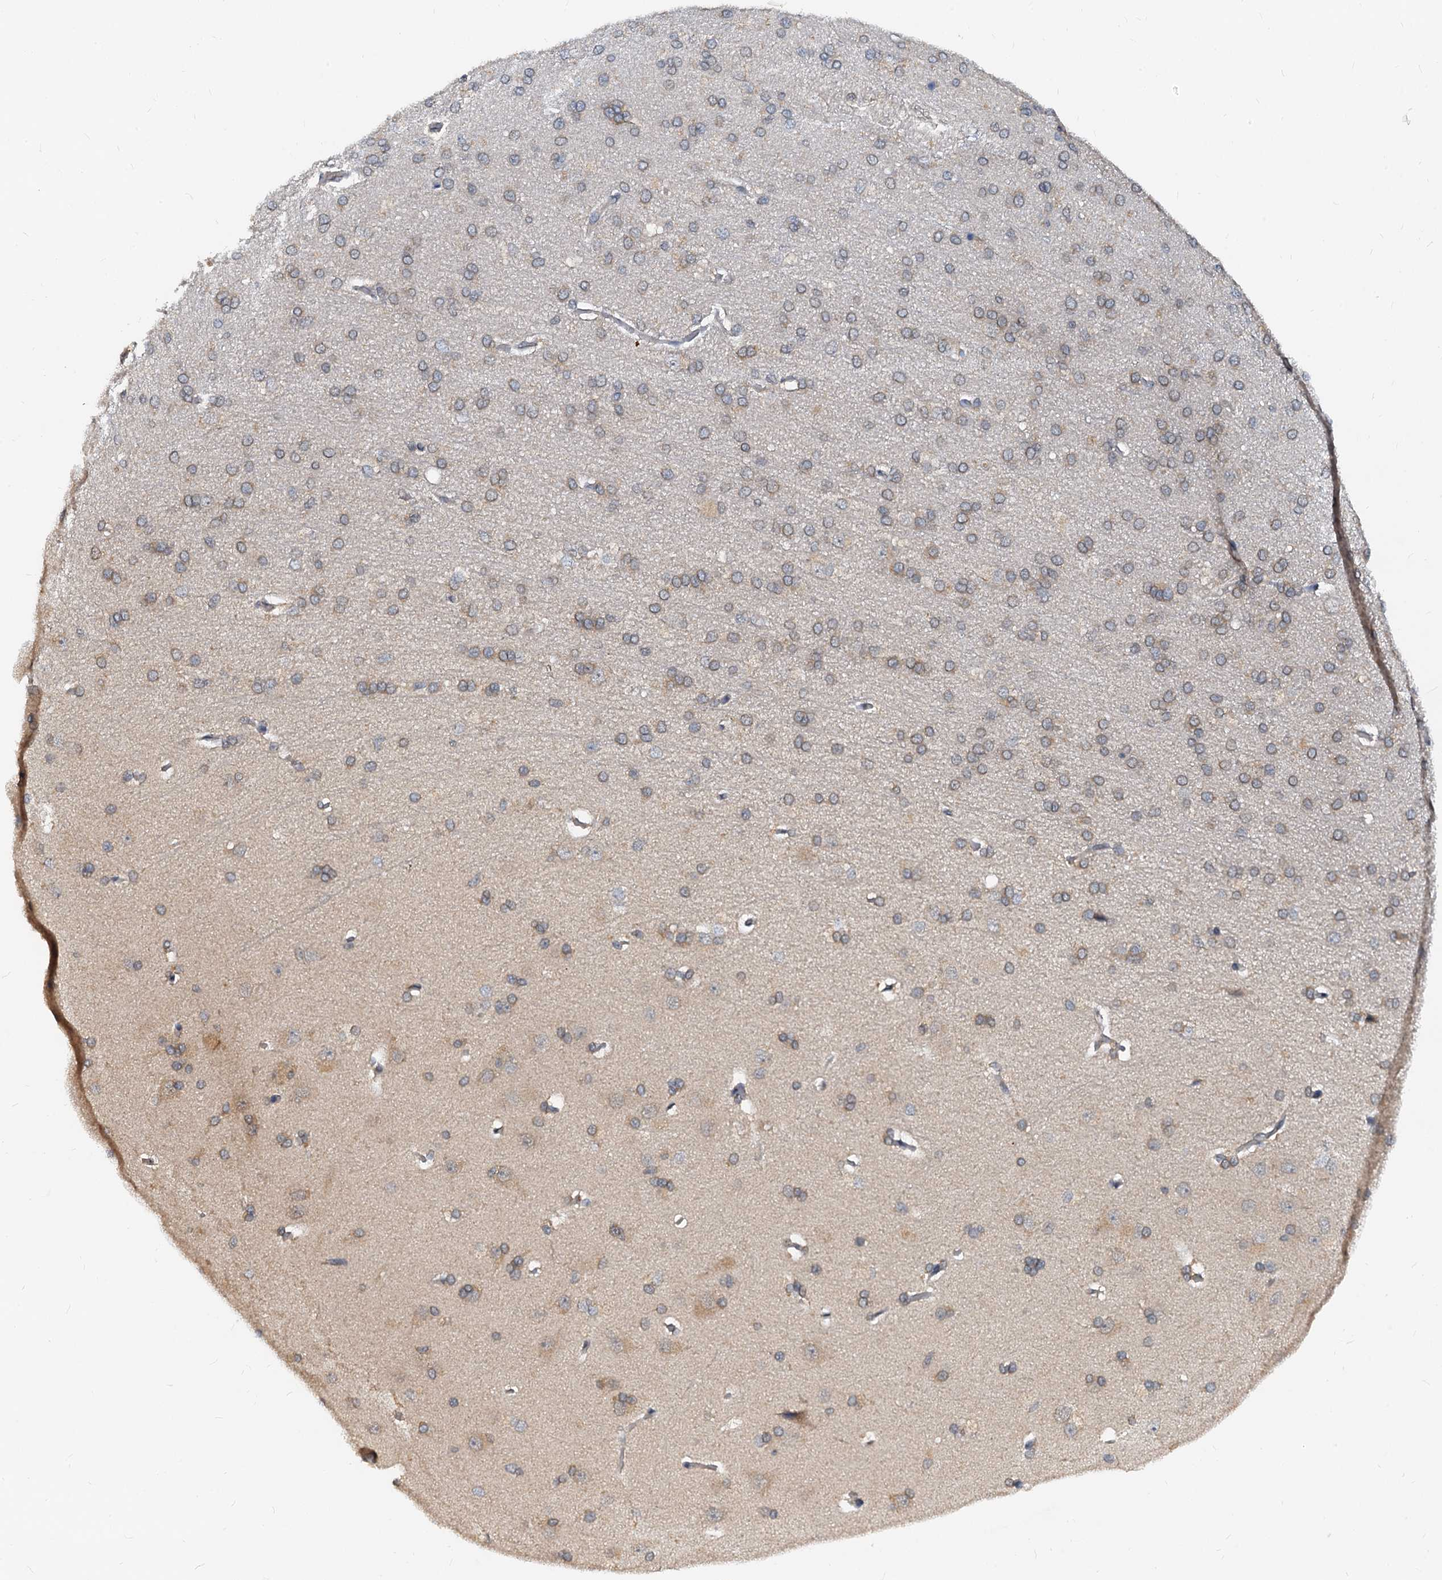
{"staining": {"intensity": "negative", "quantity": "none", "location": "none"}, "tissue": "cerebral cortex", "cell_type": "Endothelial cells", "image_type": "normal", "snomed": [{"axis": "morphology", "description": "Normal tissue, NOS"}, {"axis": "topography", "description": "Cerebral cortex"}], "caption": "DAB immunohistochemical staining of normal cerebral cortex reveals no significant staining in endothelial cells.", "gene": "PTGES3", "patient": {"sex": "male", "age": 62}}